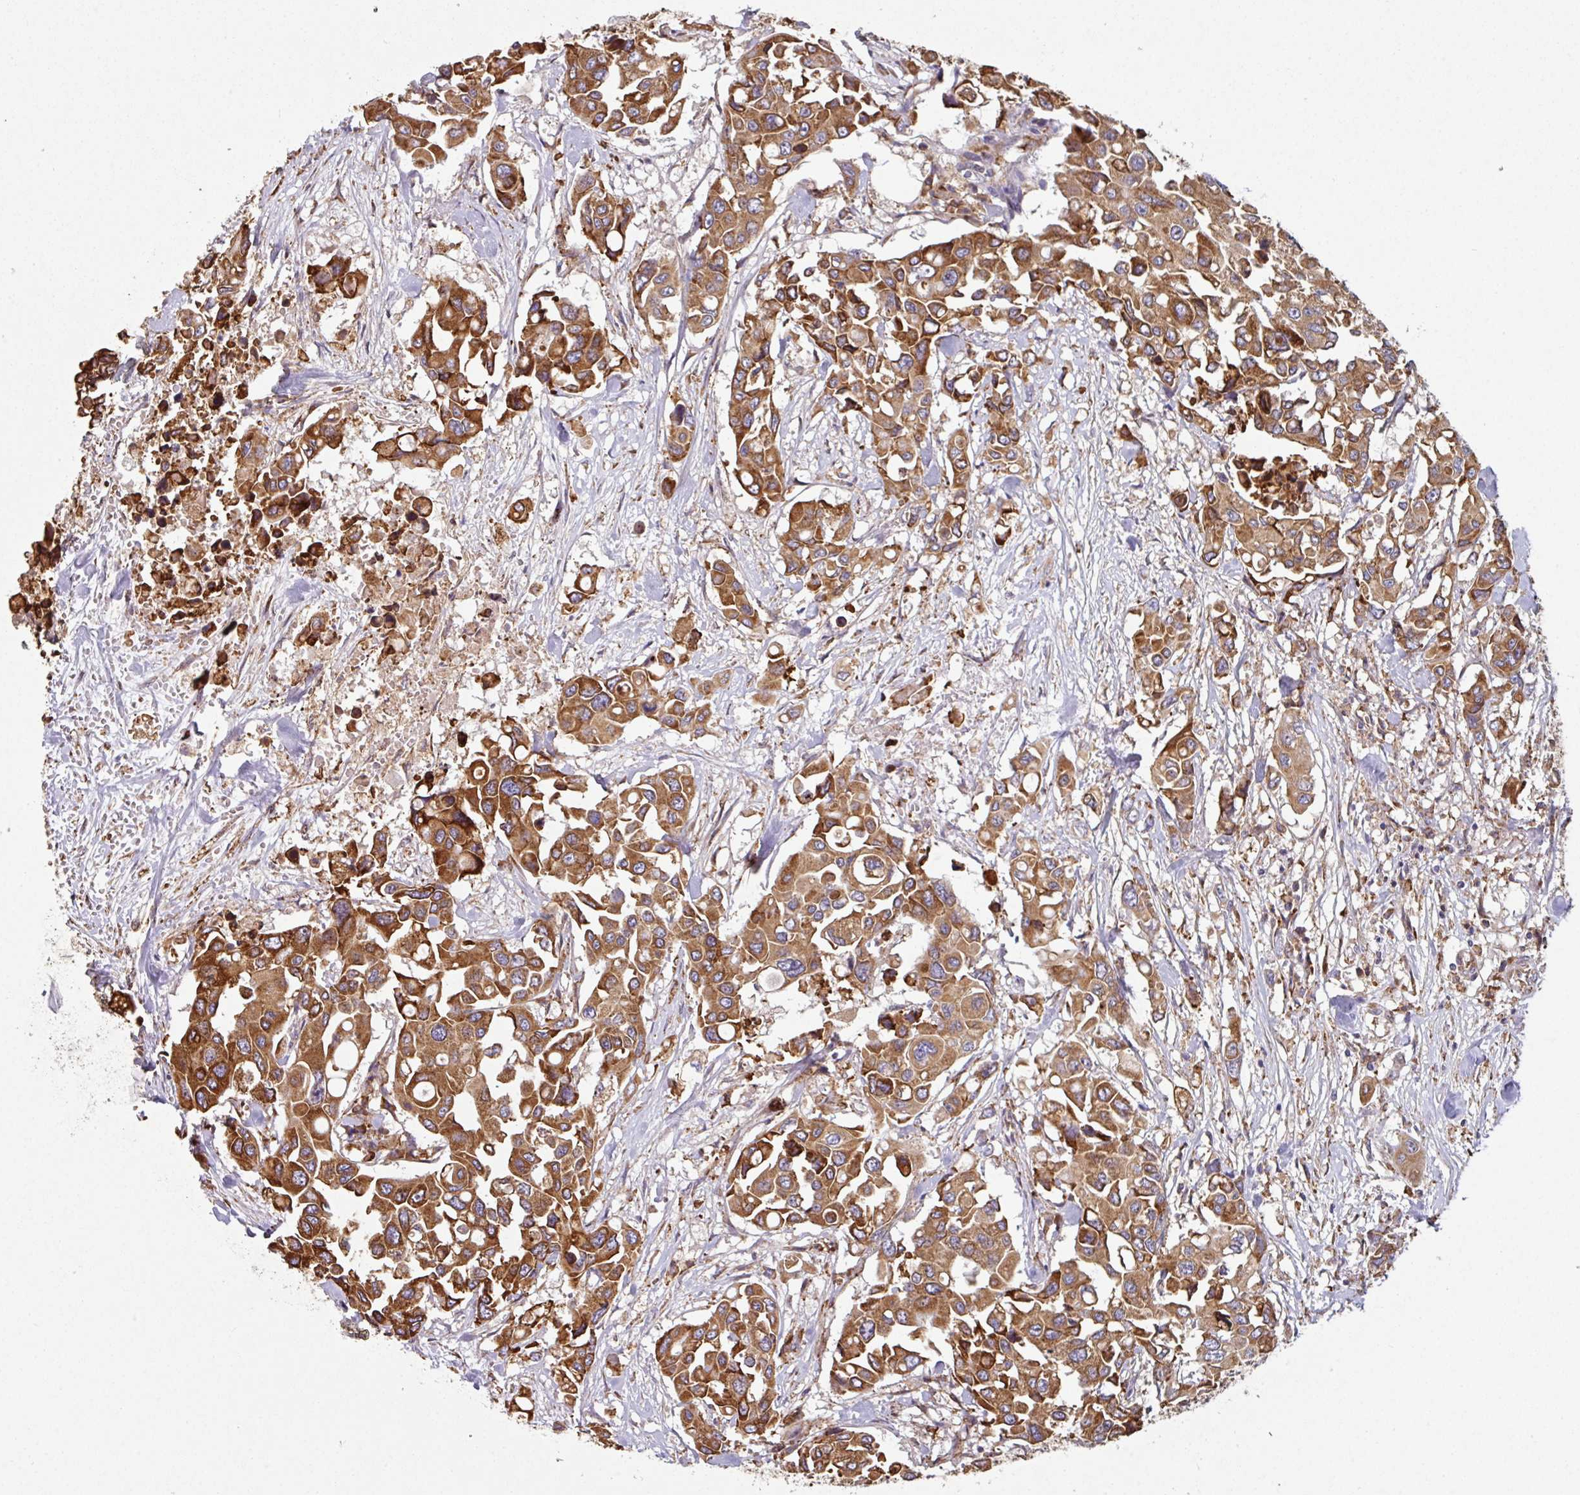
{"staining": {"intensity": "strong", "quantity": ">75%", "location": "cytoplasmic/membranous"}, "tissue": "colorectal cancer", "cell_type": "Tumor cells", "image_type": "cancer", "snomed": [{"axis": "morphology", "description": "Adenocarcinoma, NOS"}, {"axis": "topography", "description": "Colon"}], "caption": "Protein staining exhibits strong cytoplasmic/membranous expression in approximately >75% of tumor cells in colorectal adenocarcinoma.", "gene": "FAT4", "patient": {"sex": "male", "age": 77}}